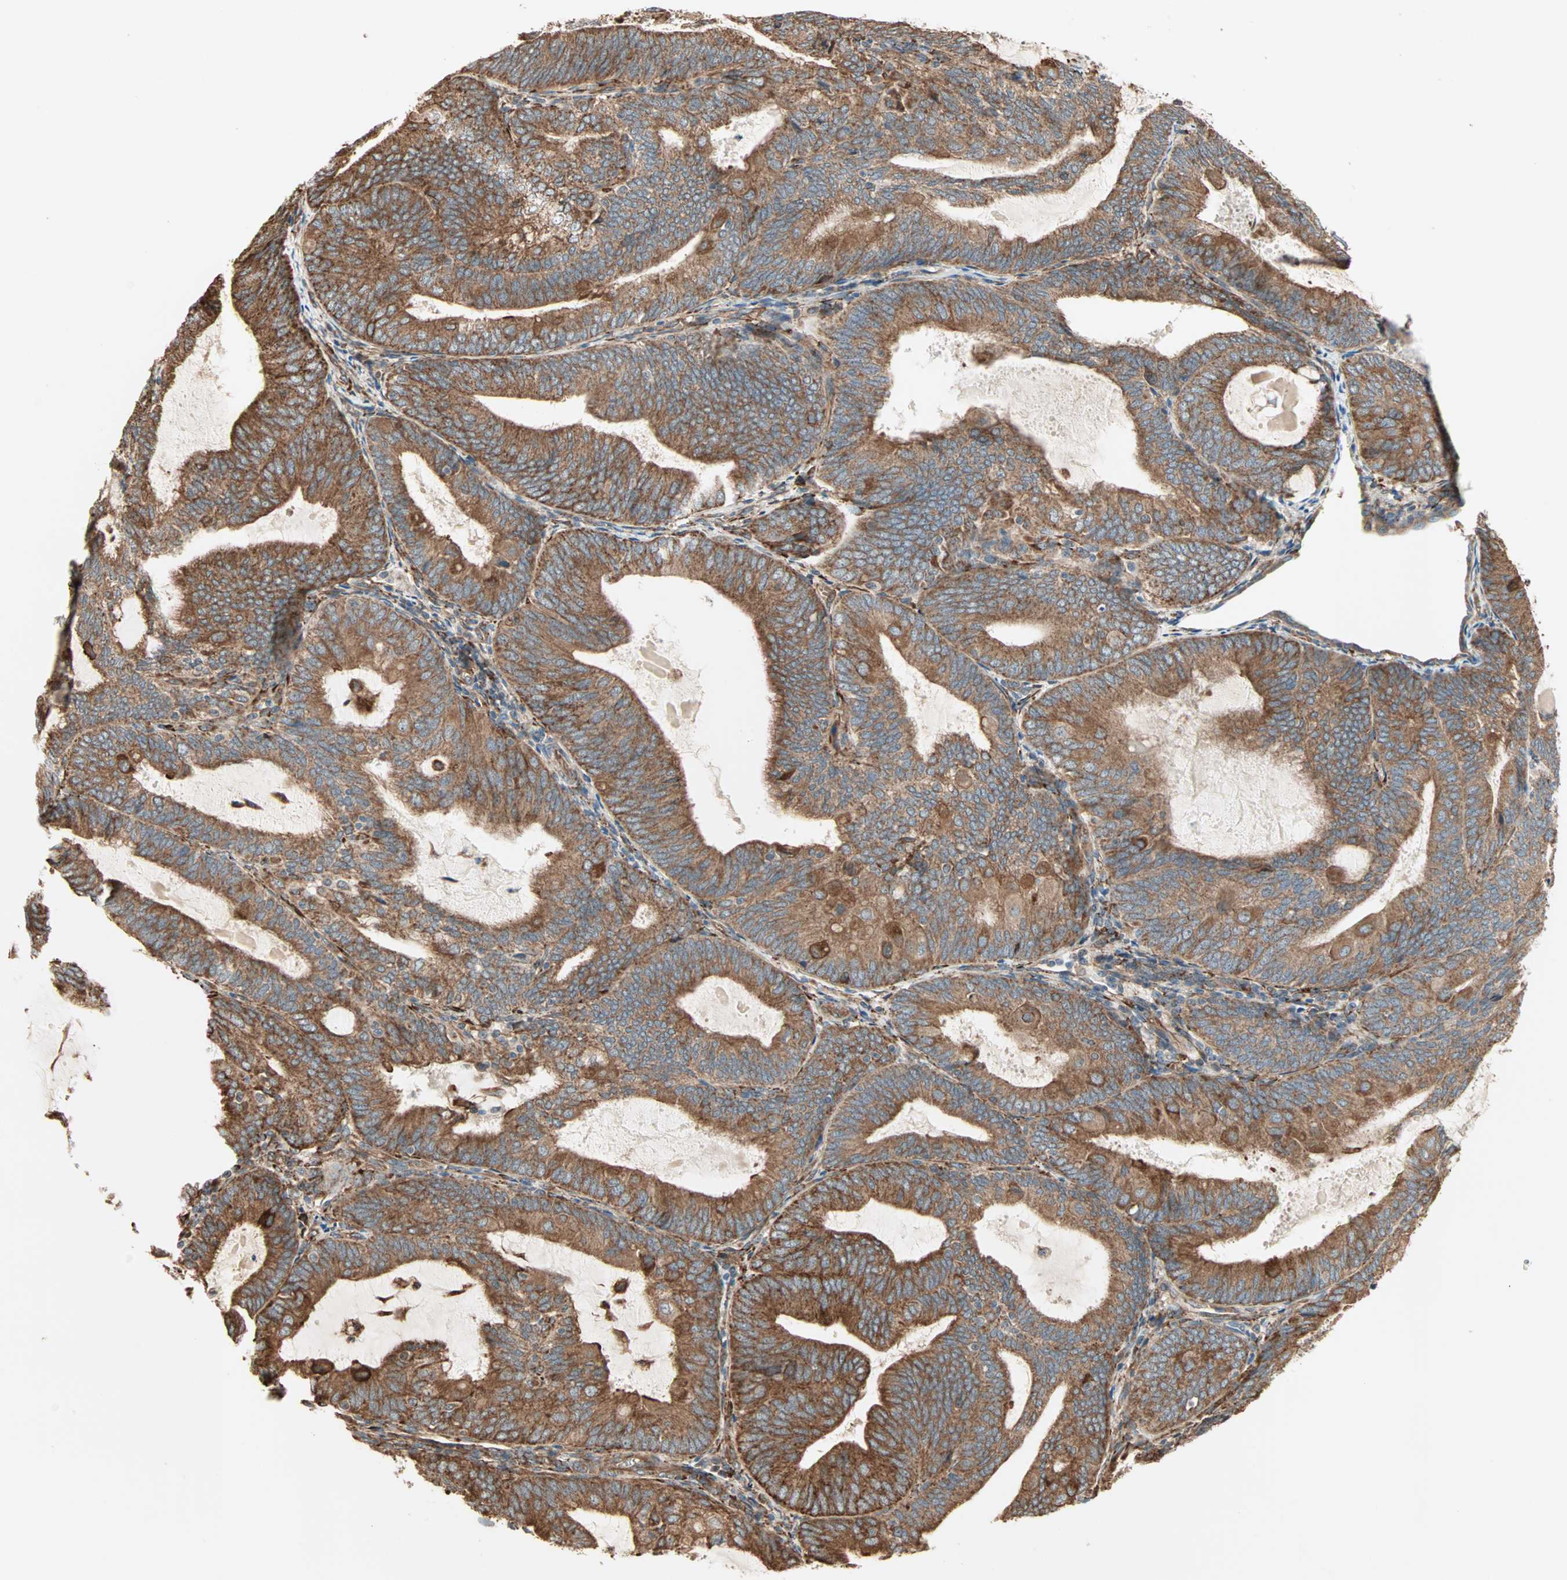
{"staining": {"intensity": "strong", "quantity": ">75%", "location": "cytoplasmic/membranous"}, "tissue": "endometrial cancer", "cell_type": "Tumor cells", "image_type": "cancer", "snomed": [{"axis": "morphology", "description": "Adenocarcinoma, NOS"}, {"axis": "topography", "description": "Endometrium"}], "caption": "A high-resolution image shows immunohistochemistry (IHC) staining of adenocarcinoma (endometrial), which exhibits strong cytoplasmic/membranous expression in about >75% of tumor cells.", "gene": "P4HA1", "patient": {"sex": "female", "age": 81}}